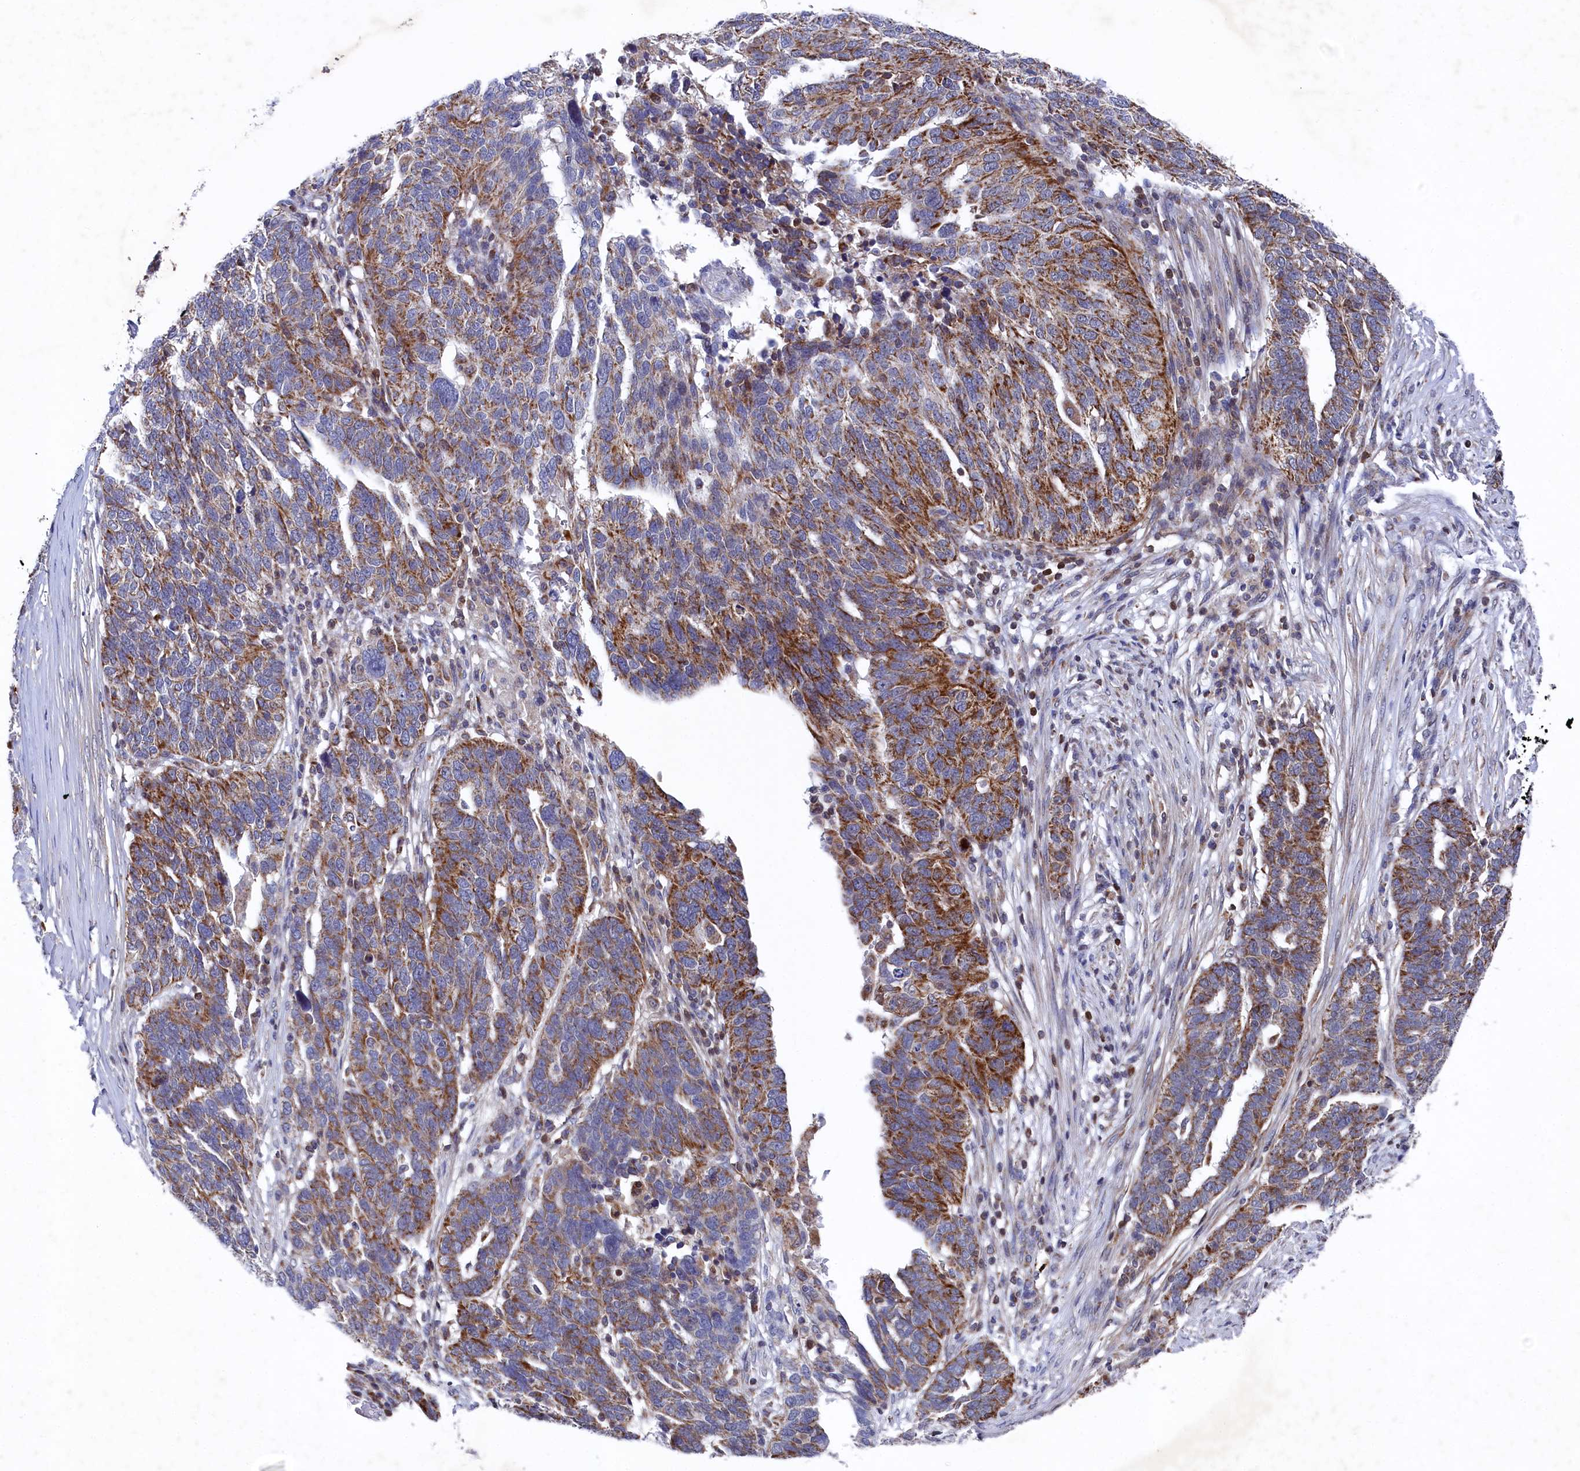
{"staining": {"intensity": "moderate", "quantity": "25%-75%", "location": "cytoplasmic/membranous"}, "tissue": "ovarian cancer", "cell_type": "Tumor cells", "image_type": "cancer", "snomed": [{"axis": "morphology", "description": "Cystadenocarcinoma, serous, NOS"}, {"axis": "topography", "description": "Ovary"}], "caption": "Immunohistochemistry micrograph of neoplastic tissue: human ovarian cancer stained using immunohistochemistry (IHC) displays medium levels of moderate protein expression localized specifically in the cytoplasmic/membranous of tumor cells, appearing as a cytoplasmic/membranous brown color.", "gene": "CHCHD1", "patient": {"sex": "female", "age": 59}}